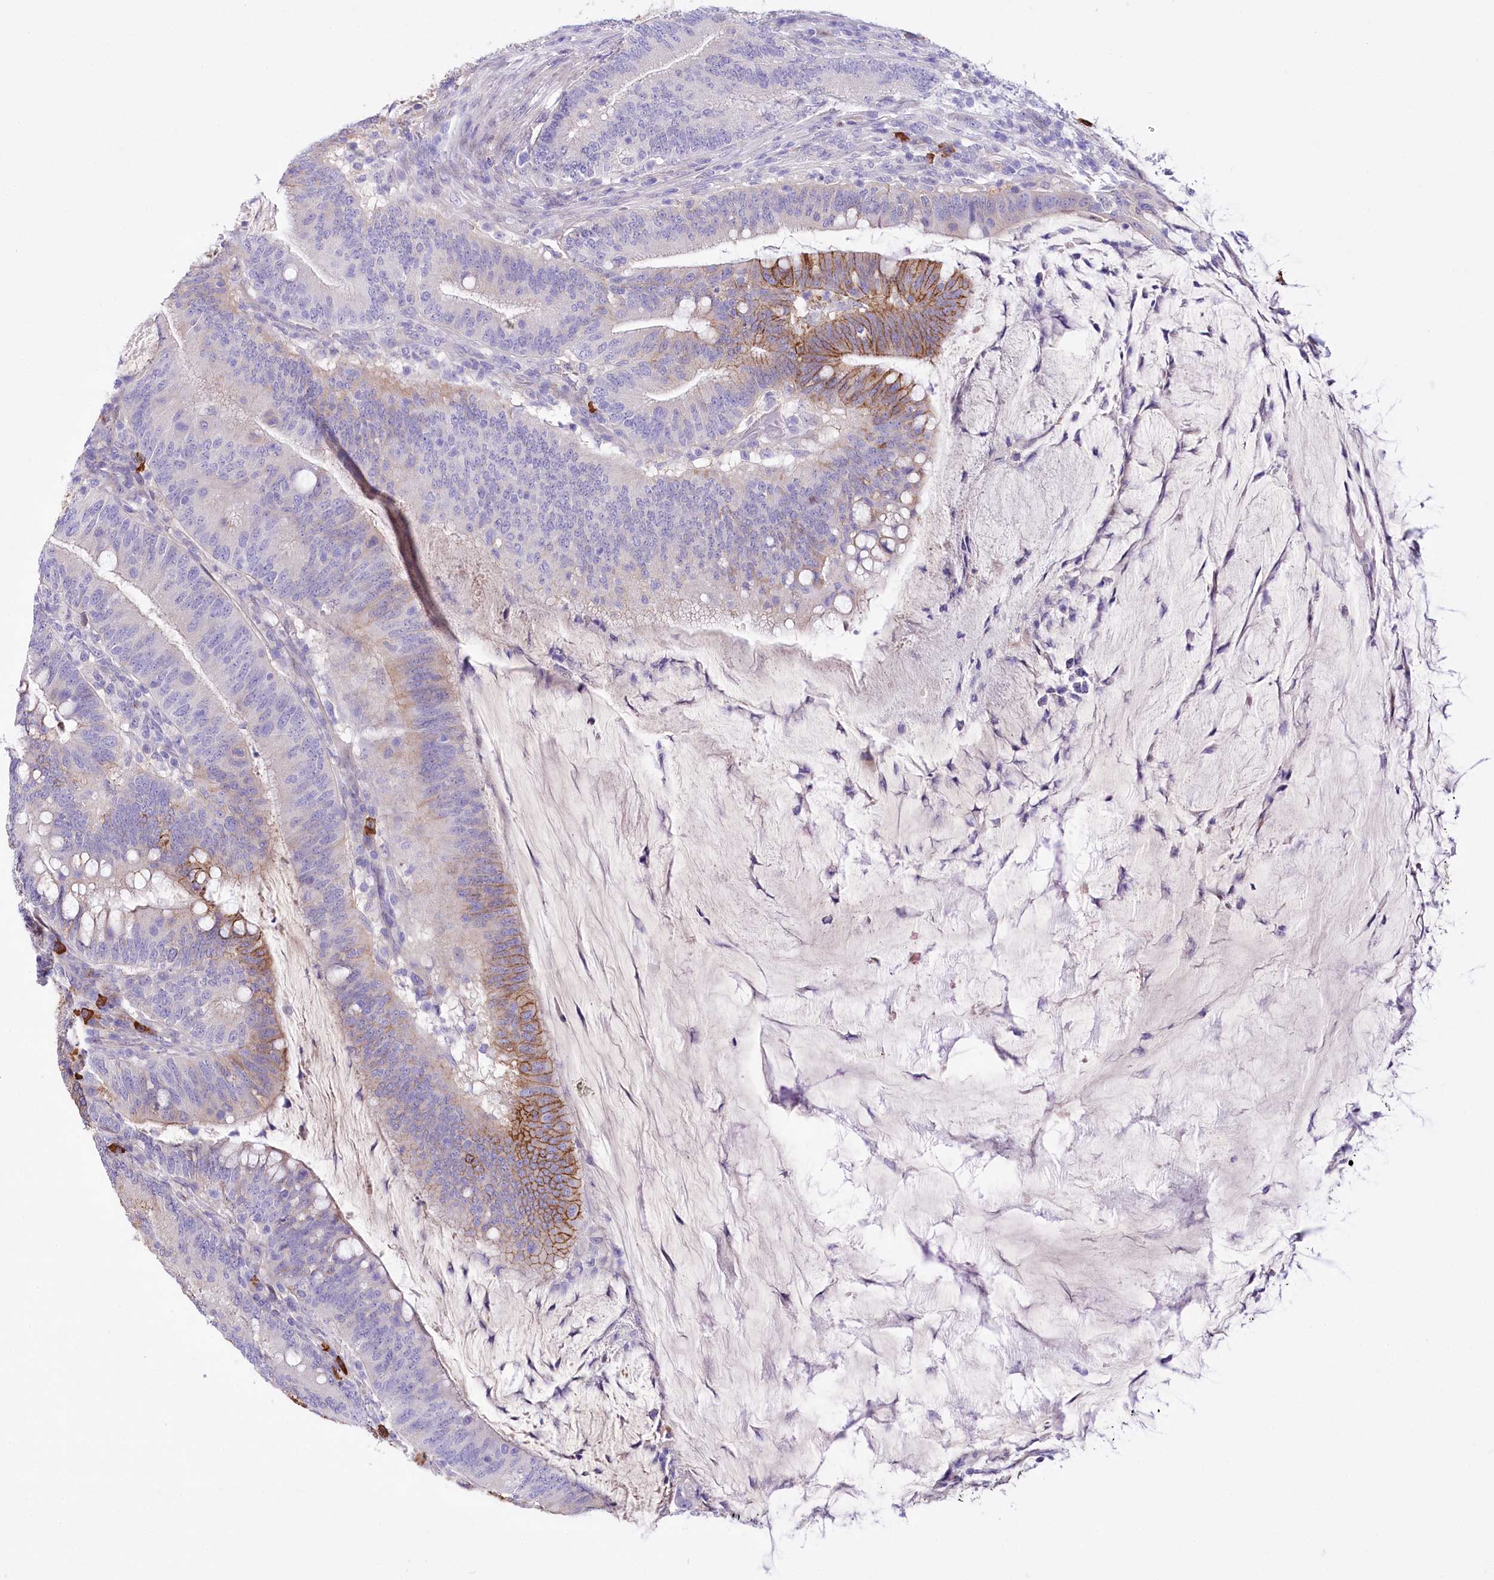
{"staining": {"intensity": "moderate", "quantity": "<25%", "location": "cytoplasmic/membranous"}, "tissue": "colorectal cancer", "cell_type": "Tumor cells", "image_type": "cancer", "snomed": [{"axis": "morphology", "description": "Adenocarcinoma, NOS"}, {"axis": "topography", "description": "Colon"}], "caption": "The image exhibits immunohistochemical staining of colorectal cancer. There is moderate cytoplasmic/membranous positivity is seen in approximately <25% of tumor cells.", "gene": "CEP164", "patient": {"sex": "female", "age": 66}}